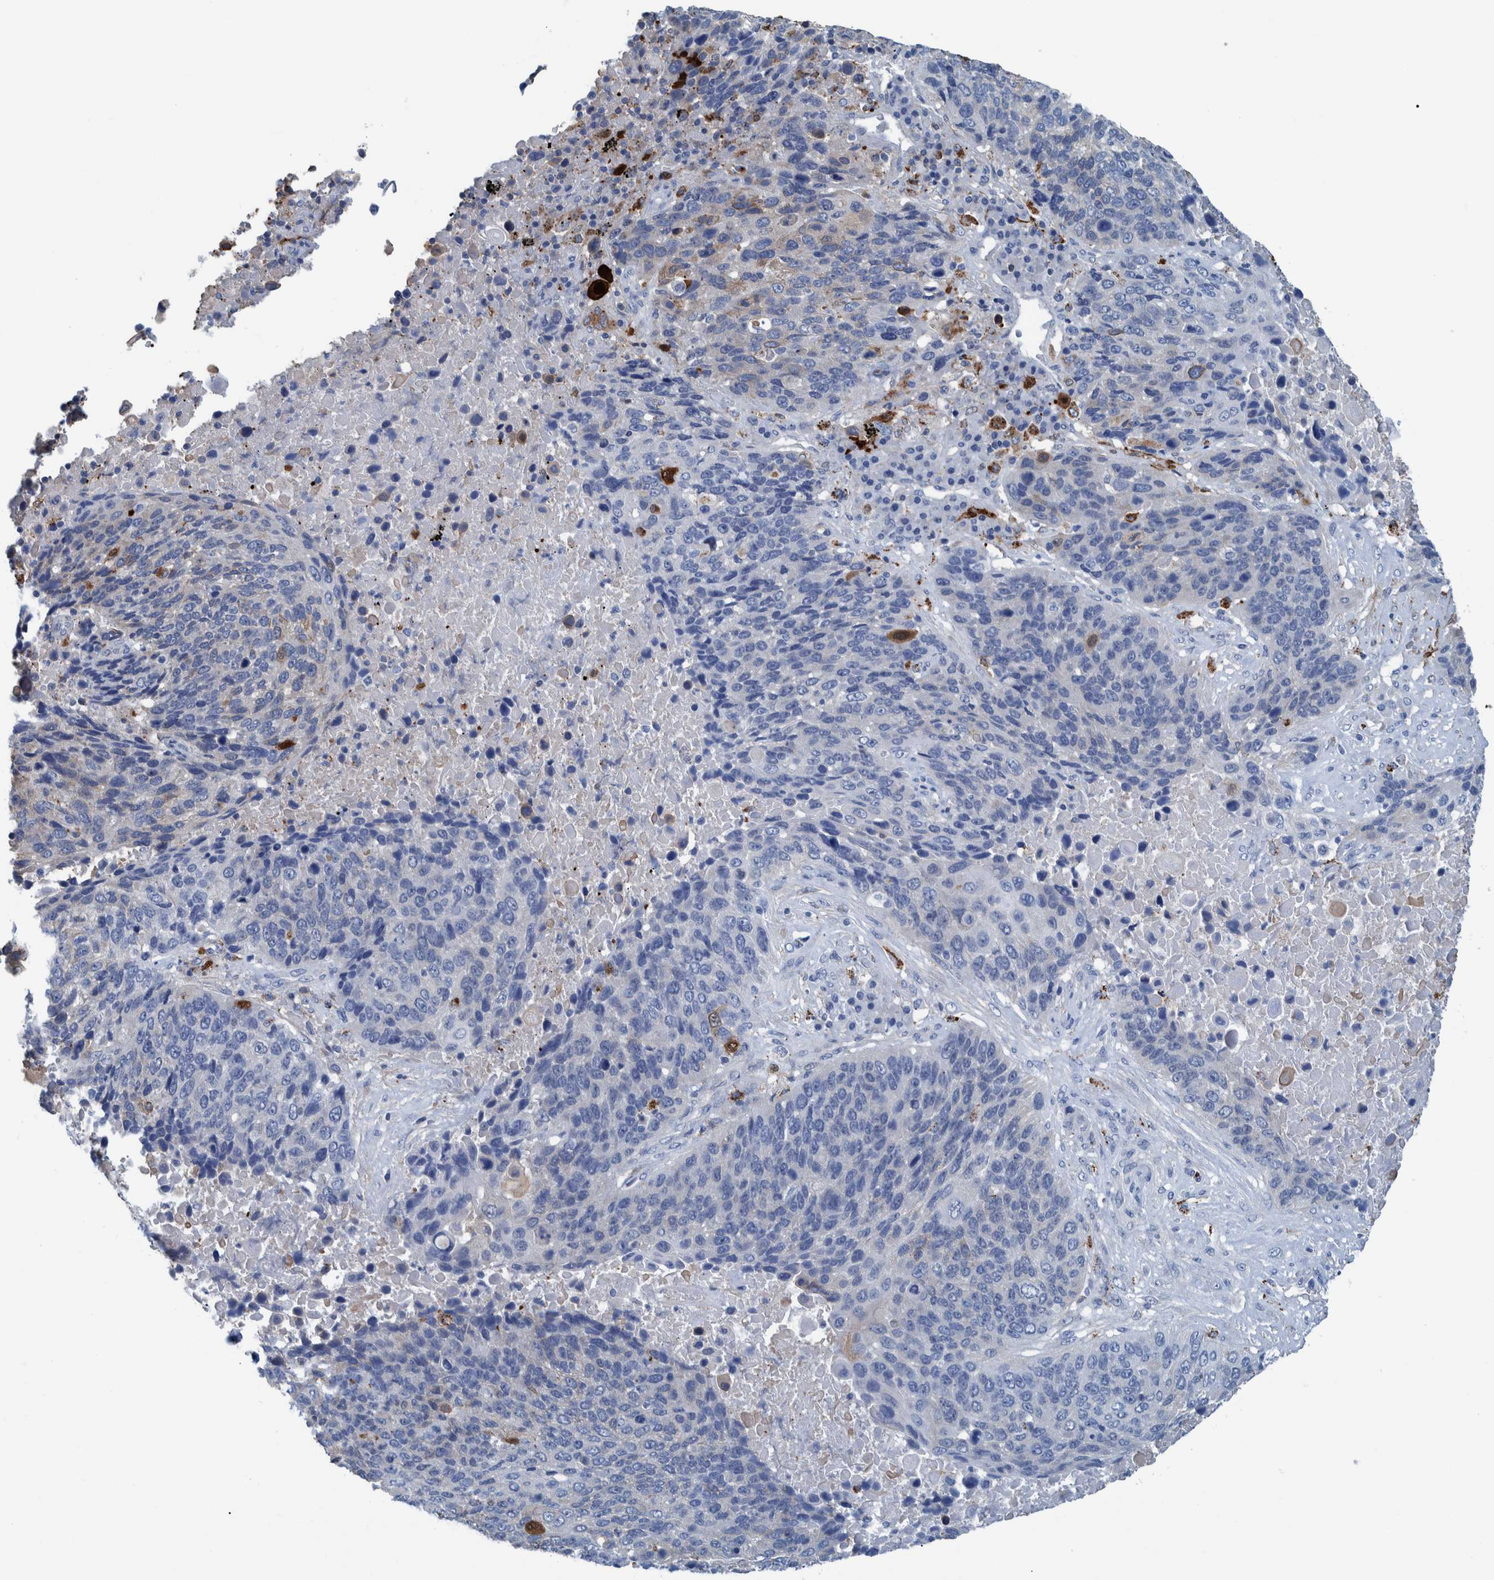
{"staining": {"intensity": "negative", "quantity": "none", "location": "none"}, "tissue": "lung cancer", "cell_type": "Tumor cells", "image_type": "cancer", "snomed": [{"axis": "morphology", "description": "Squamous cell carcinoma, NOS"}, {"axis": "topography", "description": "Lung"}], "caption": "The histopathology image shows no significant expression in tumor cells of squamous cell carcinoma (lung).", "gene": "IDO1", "patient": {"sex": "male", "age": 66}}